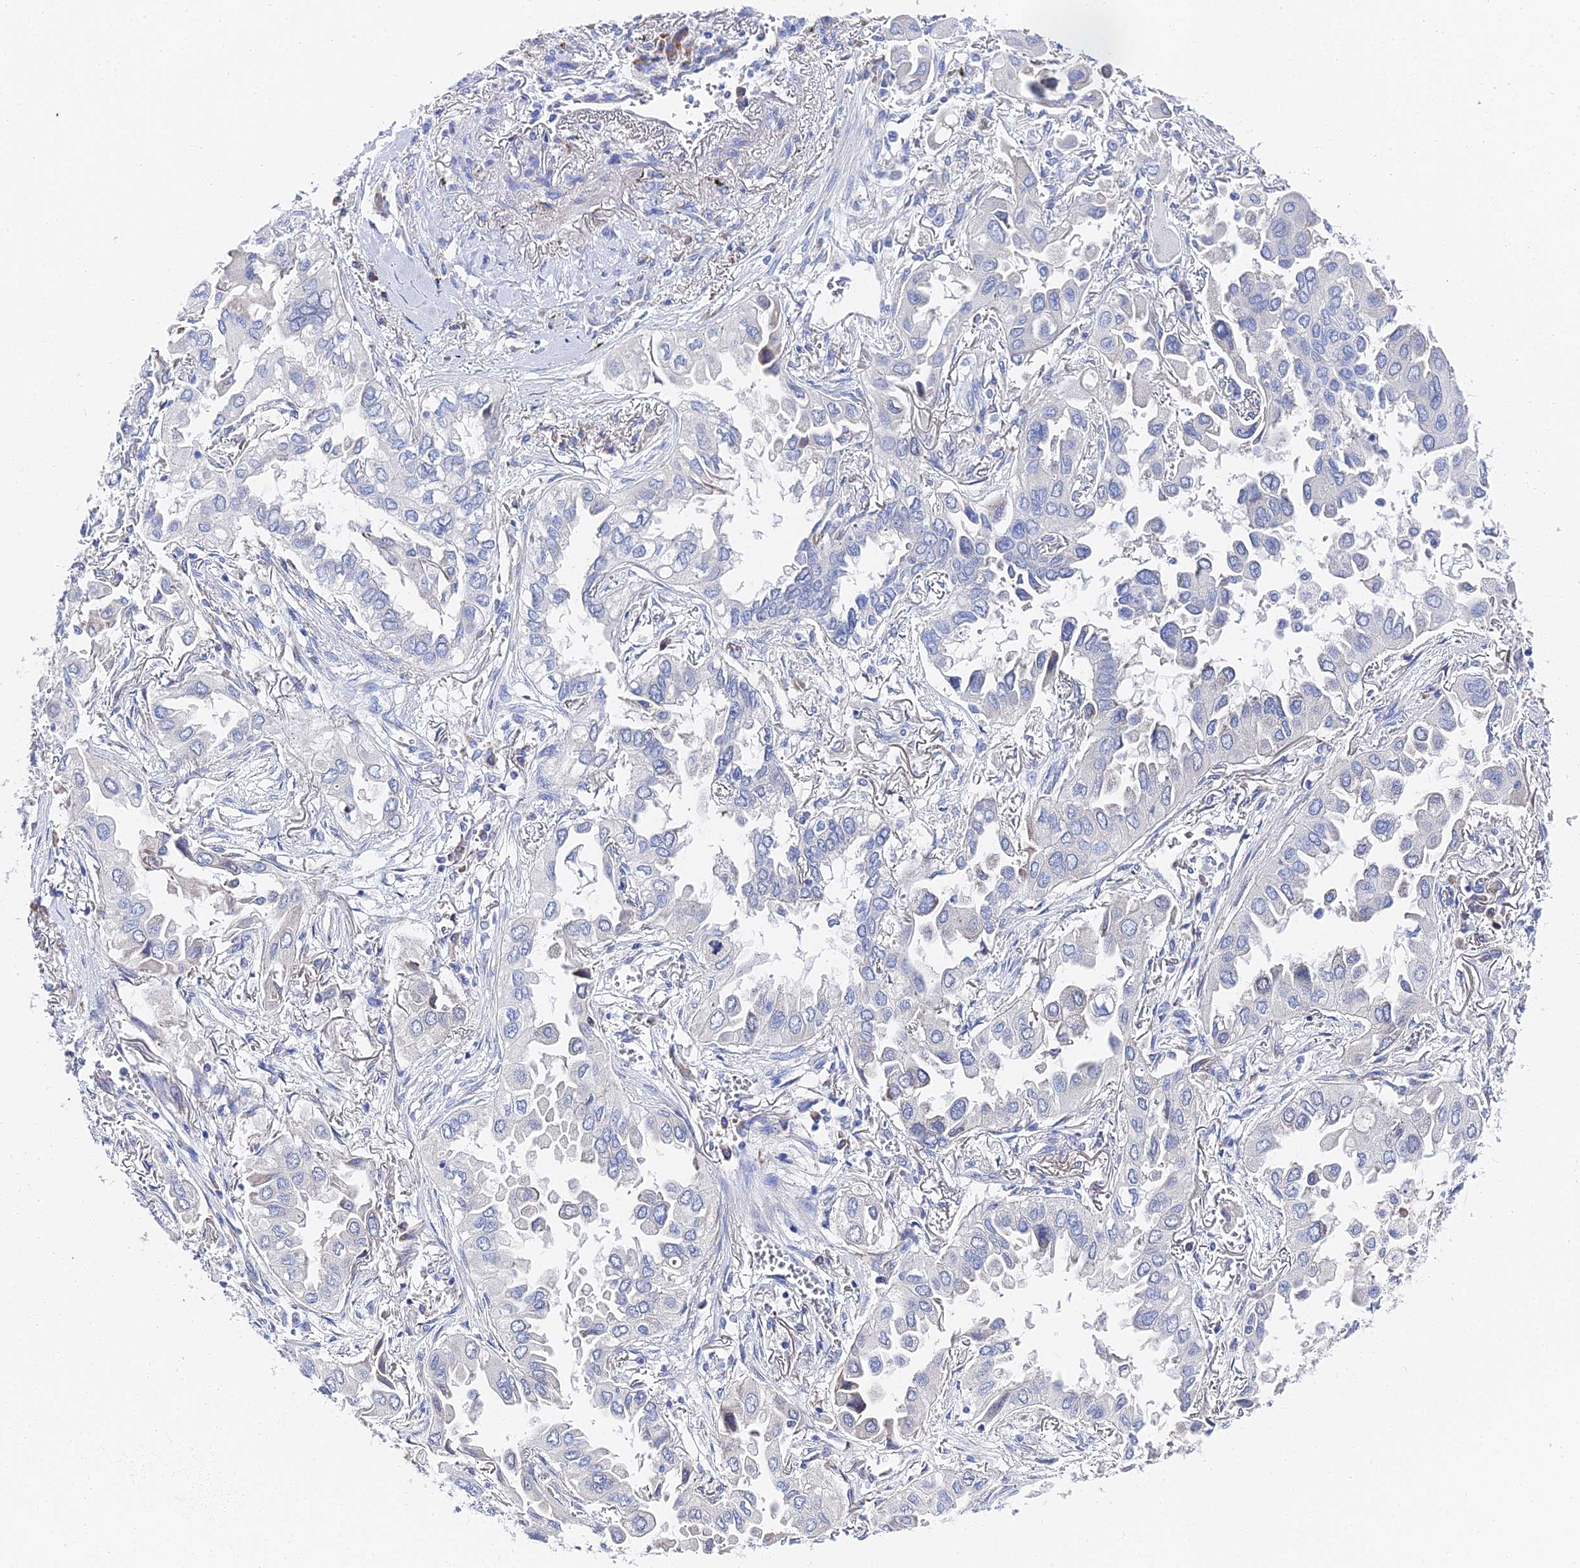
{"staining": {"intensity": "negative", "quantity": "none", "location": "none"}, "tissue": "lung cancer", "cell_type": "Tumor cells", "image_type": "cancer", "snomed": [{"axis": "morphology", "description": "Adenocarcinoma, NOS"}, {"axis": "topography", "description": "Lung"}], "caption": "The micrograph shows no staining of tumor cells in lung cancer.", "gene": "PTTG1", "patient": {"sex": "female", "age": 76}}